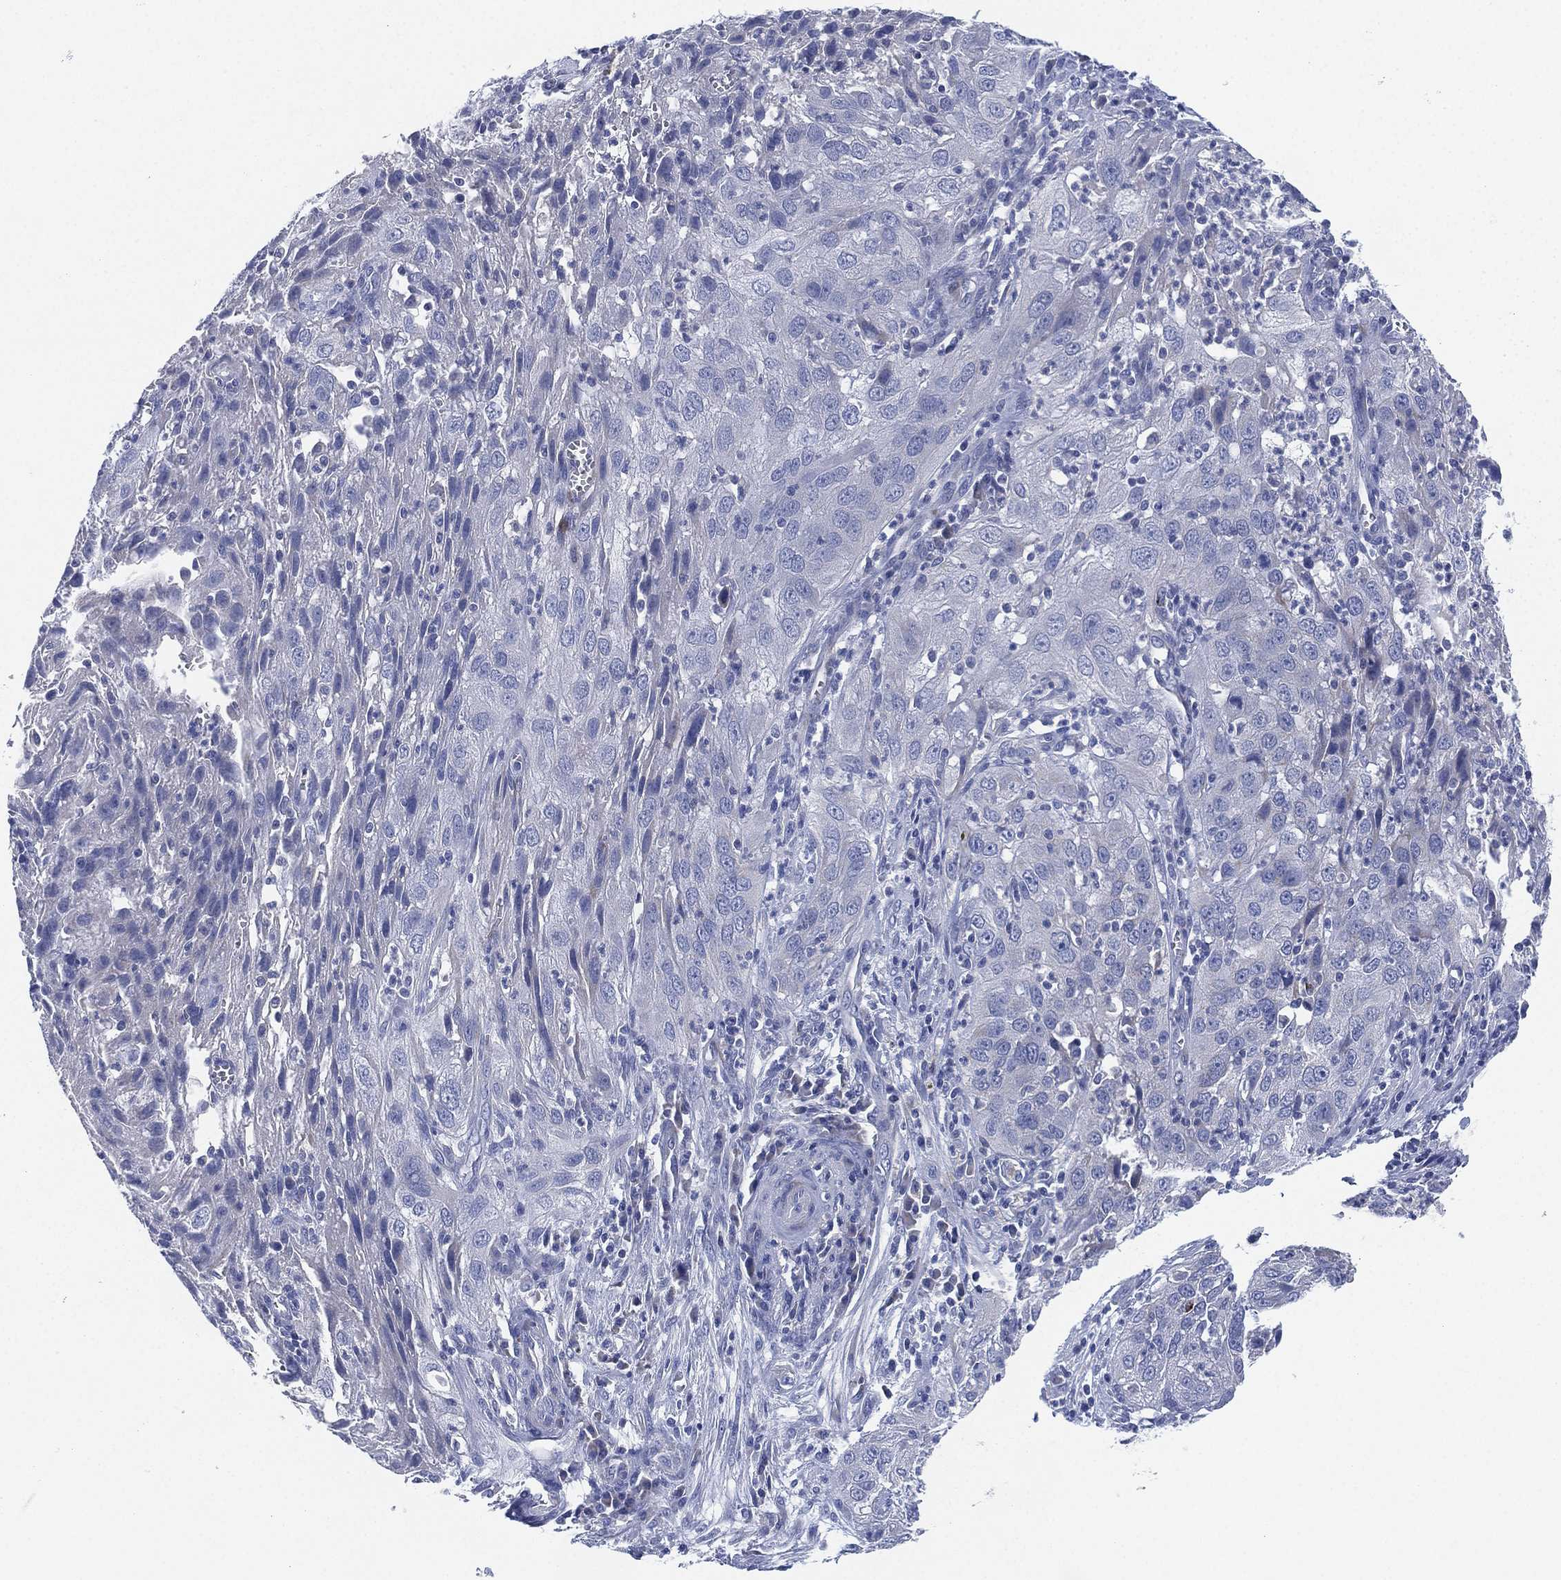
{"staining": {"intensity": "negative", "quantity": "none", "location": "none"}, "tissue": "cervical cancer", "cell_type": "Tumor cells", "image_type": "cancer", "snomed": [{"axis": "morphology", "description": "Squamous cell carcinoma, NOS"}, {"axis": "topography", "description": "Cervix"}], "caption": "A photomicrograph of cervical cancer stained for a protein exhibits no brown staining in tumor cells.", "gene": "ADAD2", "patient": {"sex": "female", "age": 32}}